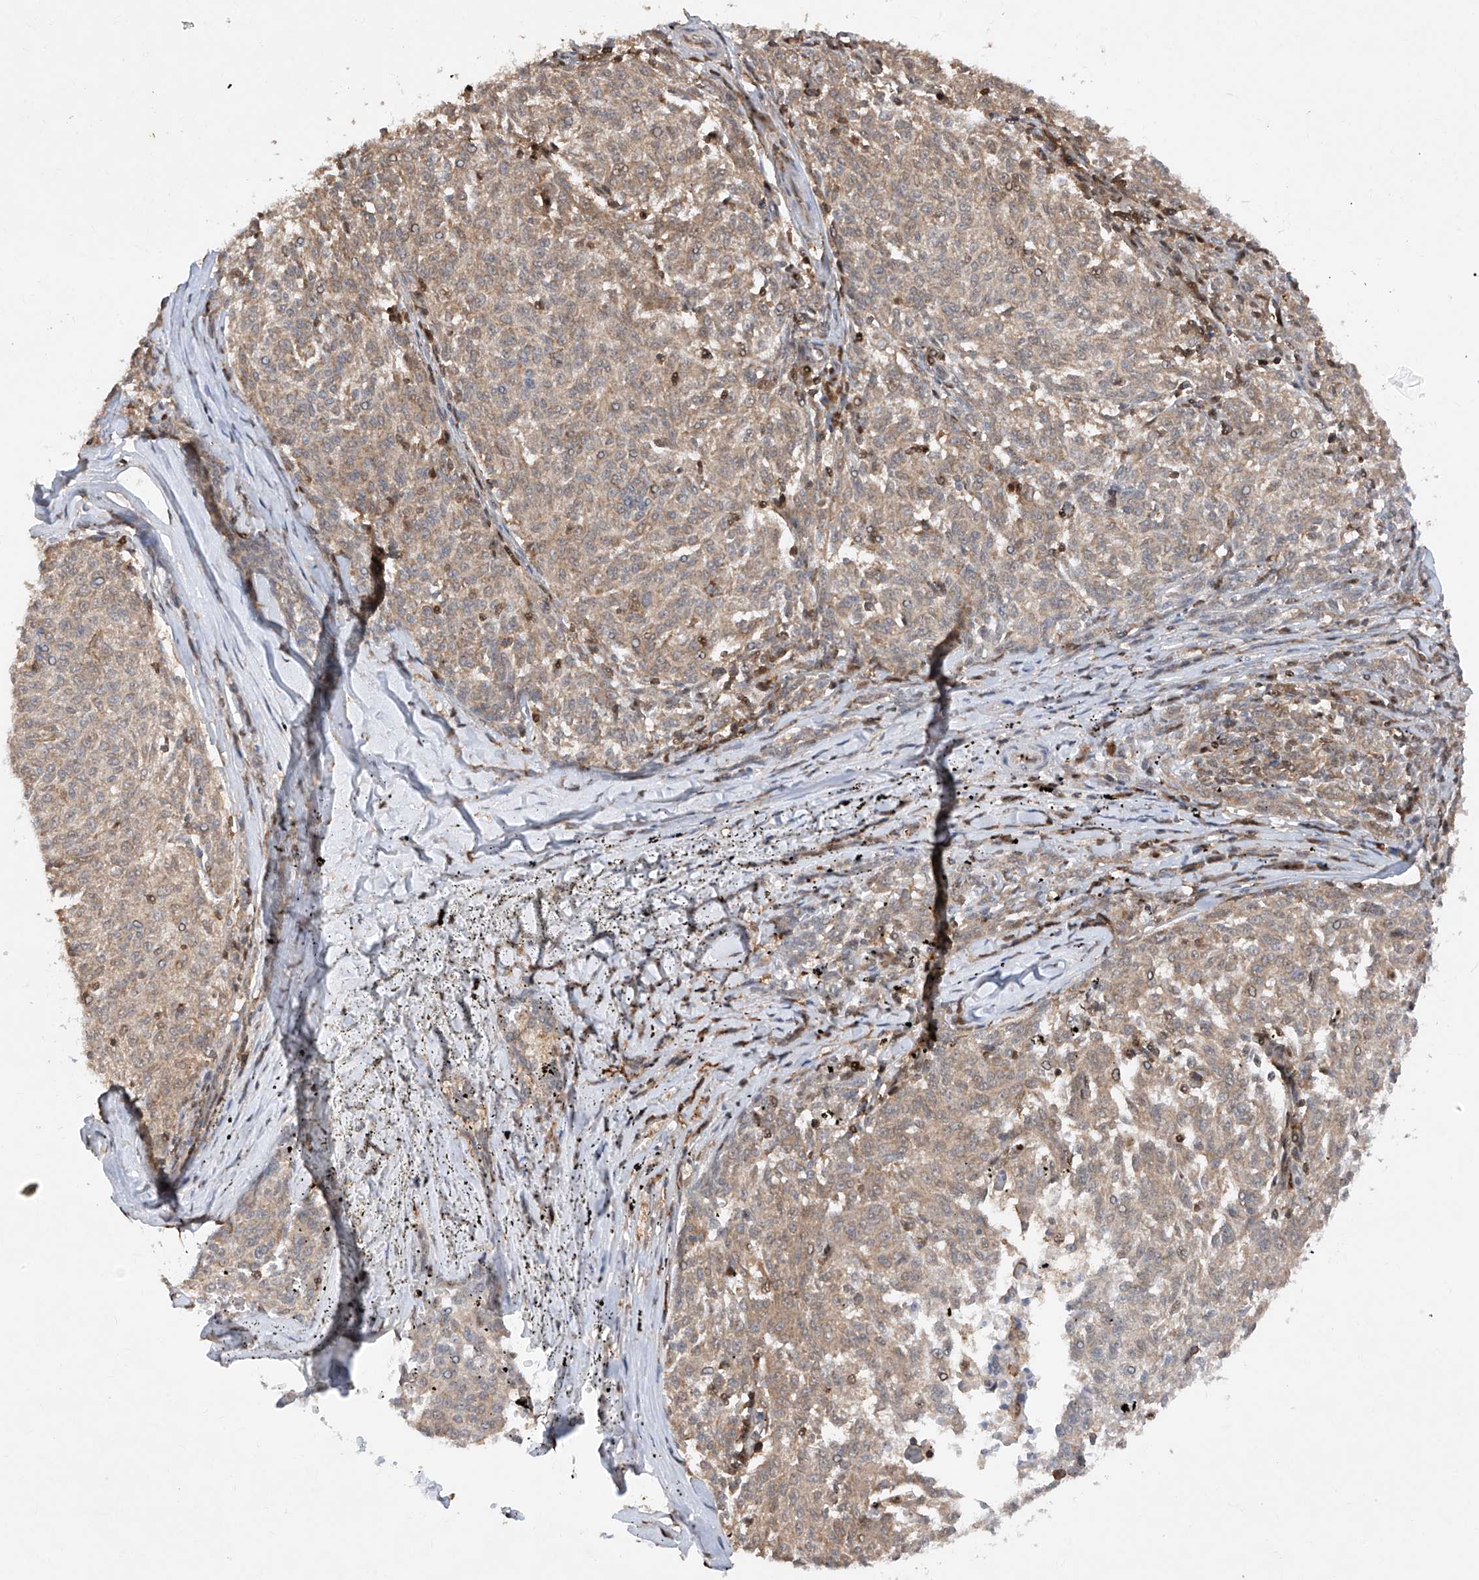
{"staining": {"intensity": "weak", "quantity": ">75%", "location": "cytoplasmic/membranous"}, "tissue": "melanoma", "cell_type": "Tumor cells", "image_type": "cancer", "snomed": [{"axis": "morphology", "description": "Malignant melanoma, NOS"}, {"axis": "topography", "description": "Skin"}], "caption": "Immunohistochemical staining of melanoma shows weak cytoplasmic/membranous protein positivity in about >75% of tumor cells. Nuclei are stained in blue.", "gene": "ZNF358", "patient": {"sex": "female", "age": 72}}